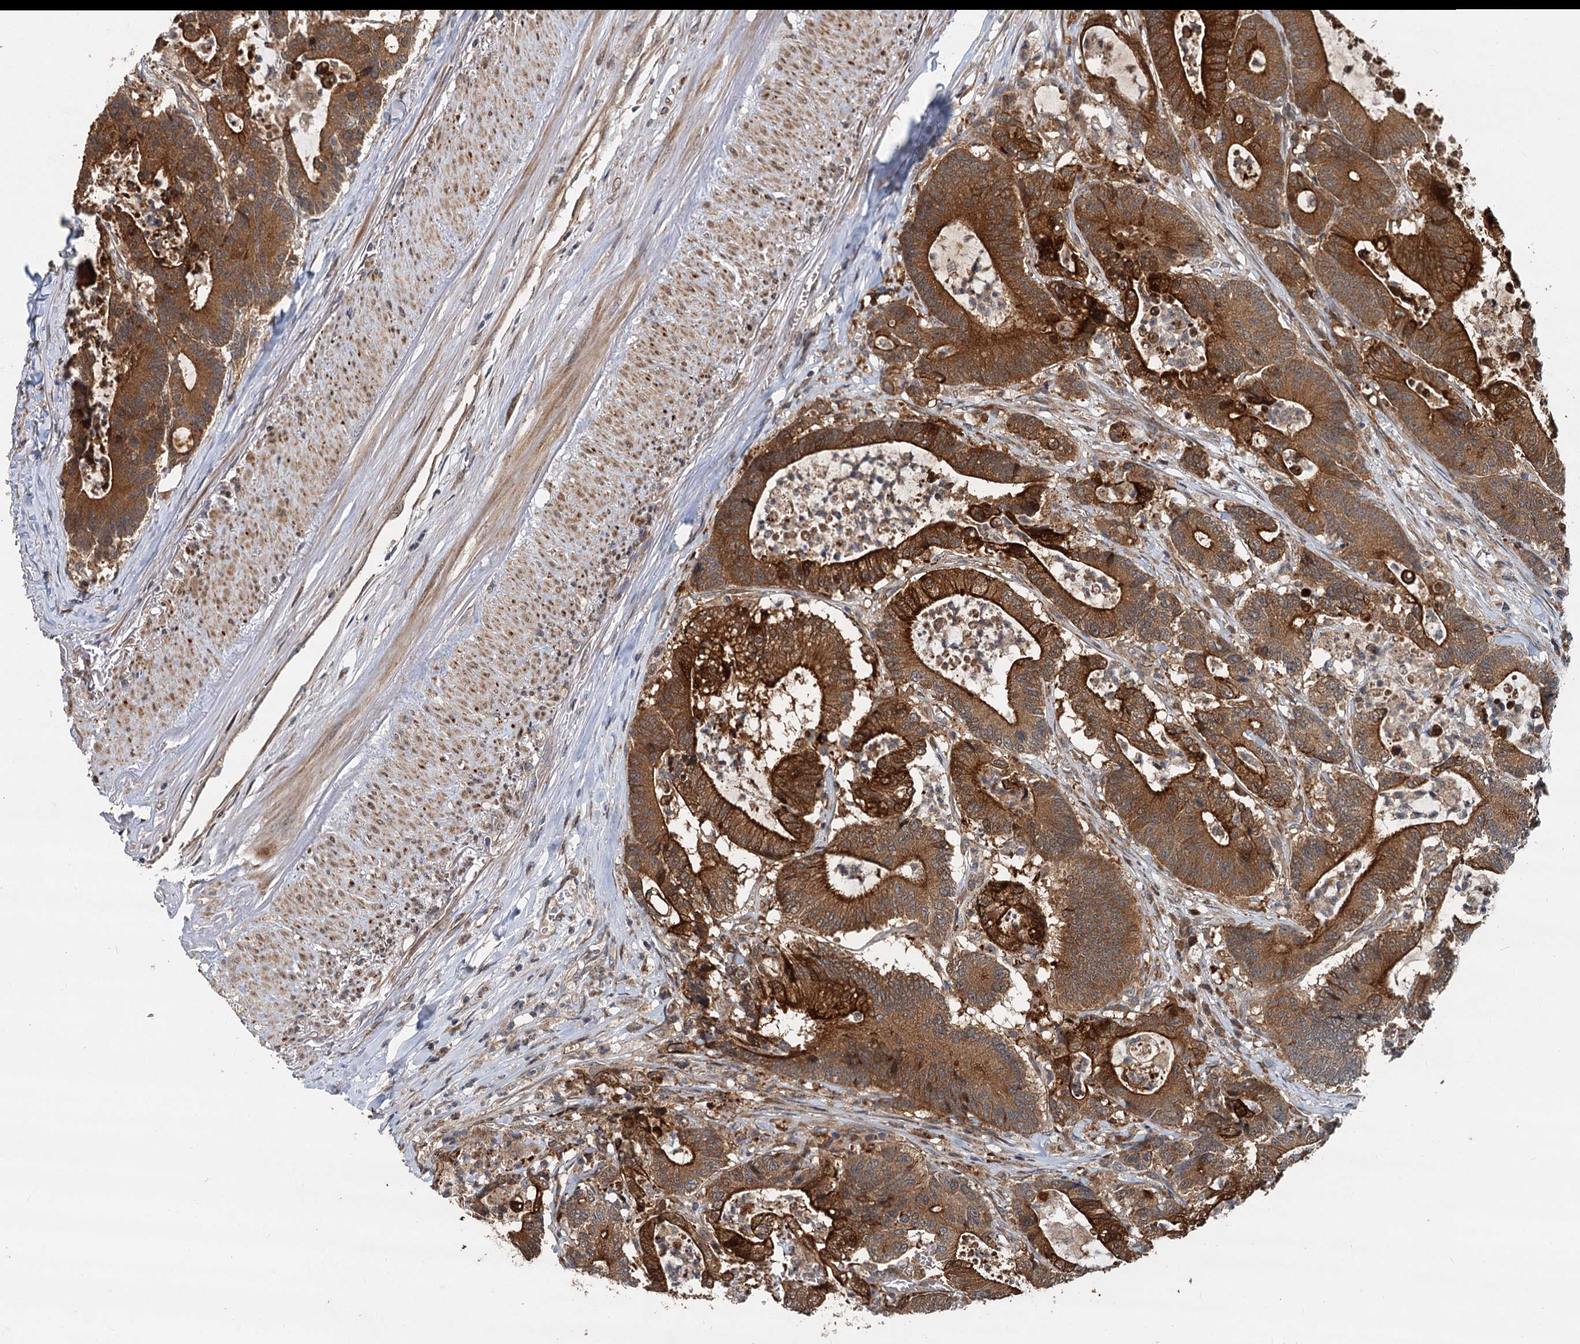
{"staining": {"intensity": "strong", "quantity": ">75%", "location": "cytoplasmic/membranous"}, "tissue": "colorectal cancer", "cell_type": "Tumor cells", "image_type": "cancer", "snomed": [{"axis": "morphology", "description": "Adenocarcinoma, NOS"}, {"axis": "topography", "description": "Colon"}], "caption": "DAB immunohistochemical staining of adenocarcinoma (colorectal) reveals strong cytoplasmic/membranous protein positivity in approximately >75% of tumor cells.", "gene": "LRRK2", "patient": {"sex": "female", "age": 84}}